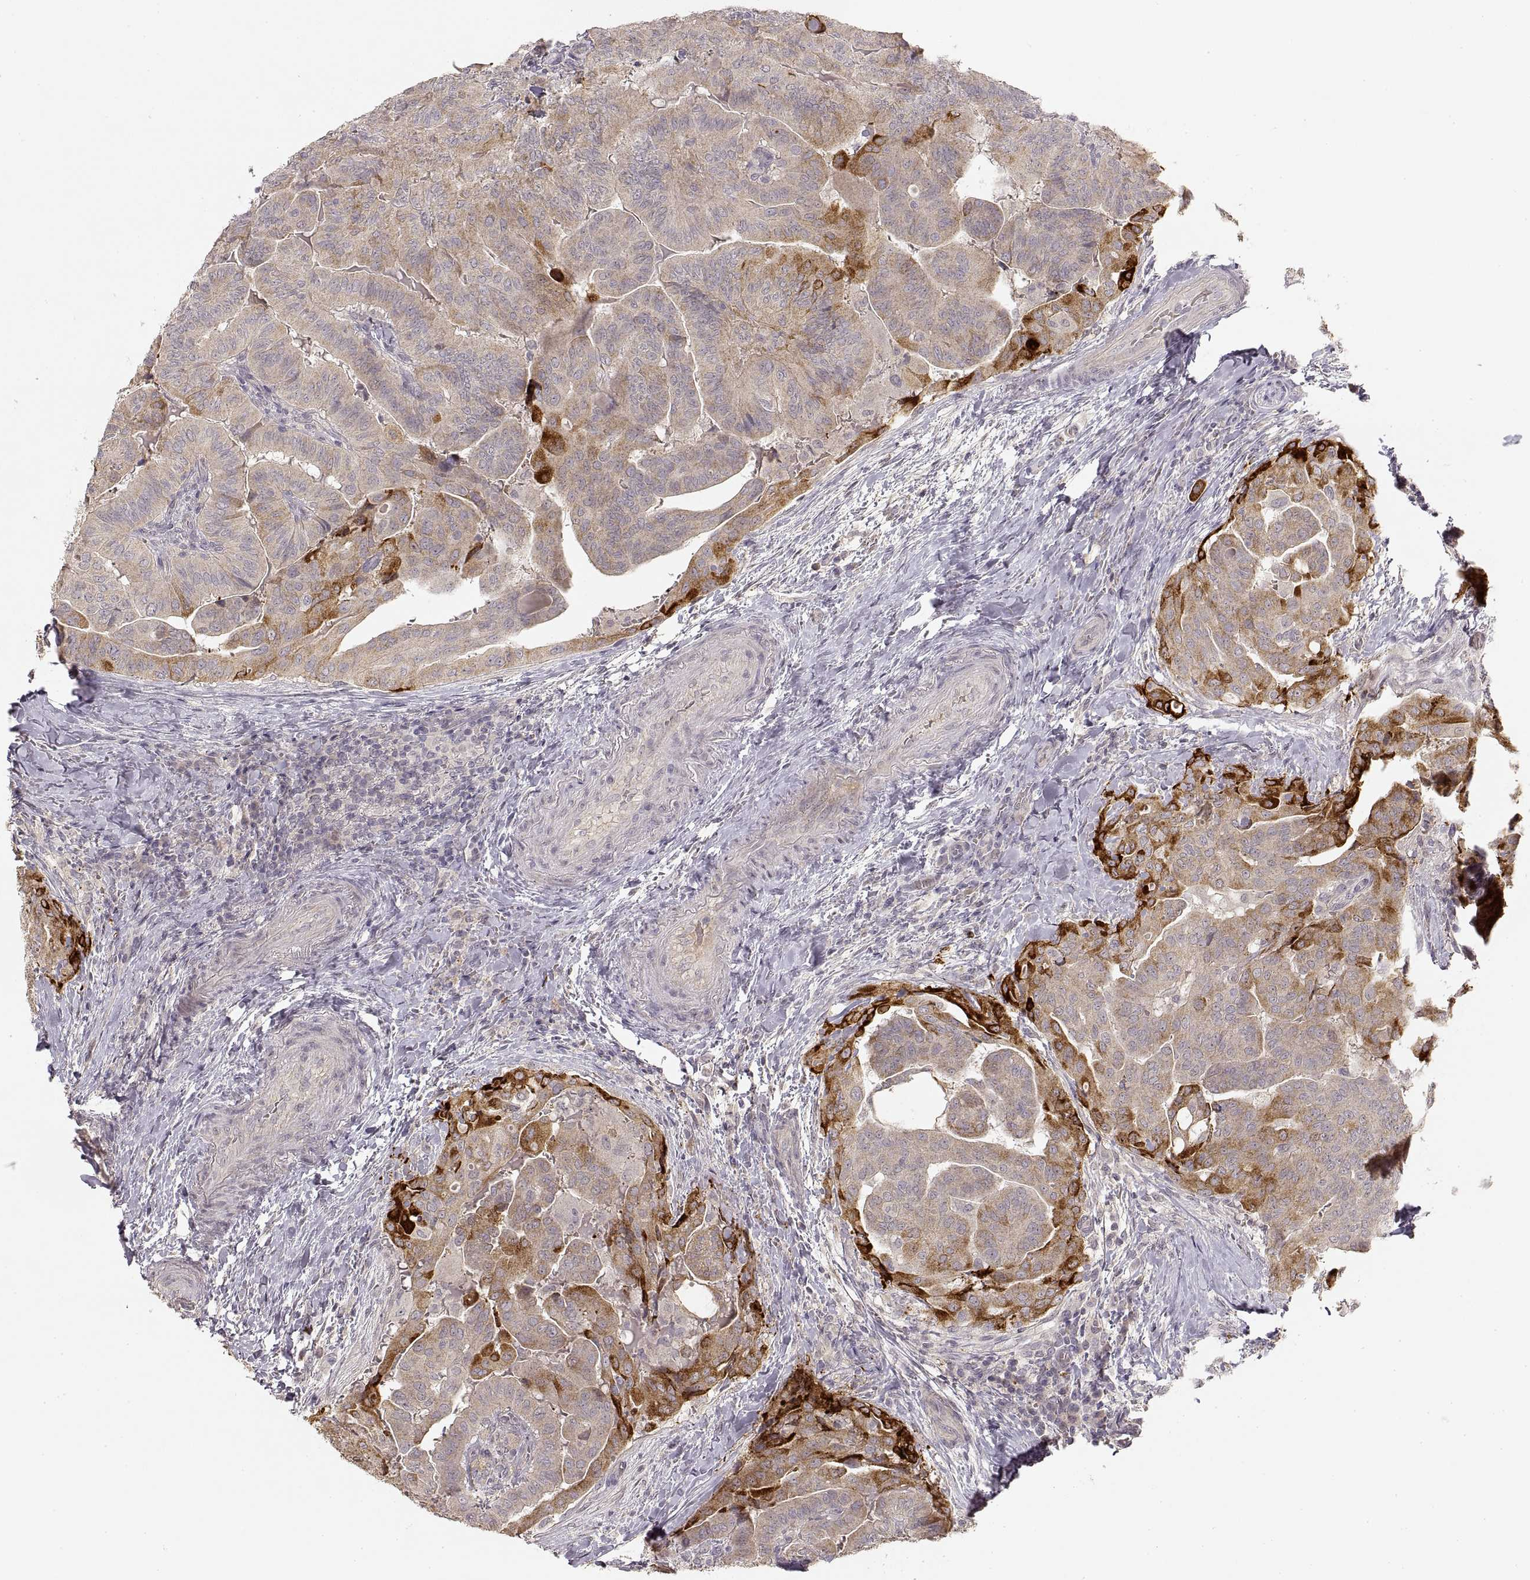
{"staining": {"intensity": "strong", "quantity": "<25%", "location": "cytoplasmic/membranous"}, "tissue": "thyroid cancer", "cell_type": "Tumor cells", "image_type": "cancer", "snomed": [{"axis": "morphology", "description": "Papillary adenocarcinoma, NOS"}, {"axis": "topography", "description": "Thyroid gland"}], "caption": "Immunohistochemical staining of thyroid cancer demonstrates medium levels of strong cytoplasmic/membranous protein positivity in about <25% of tumor cells.", "gene": "LAMC2", "patient": {"sex": "female", "age": 68}}